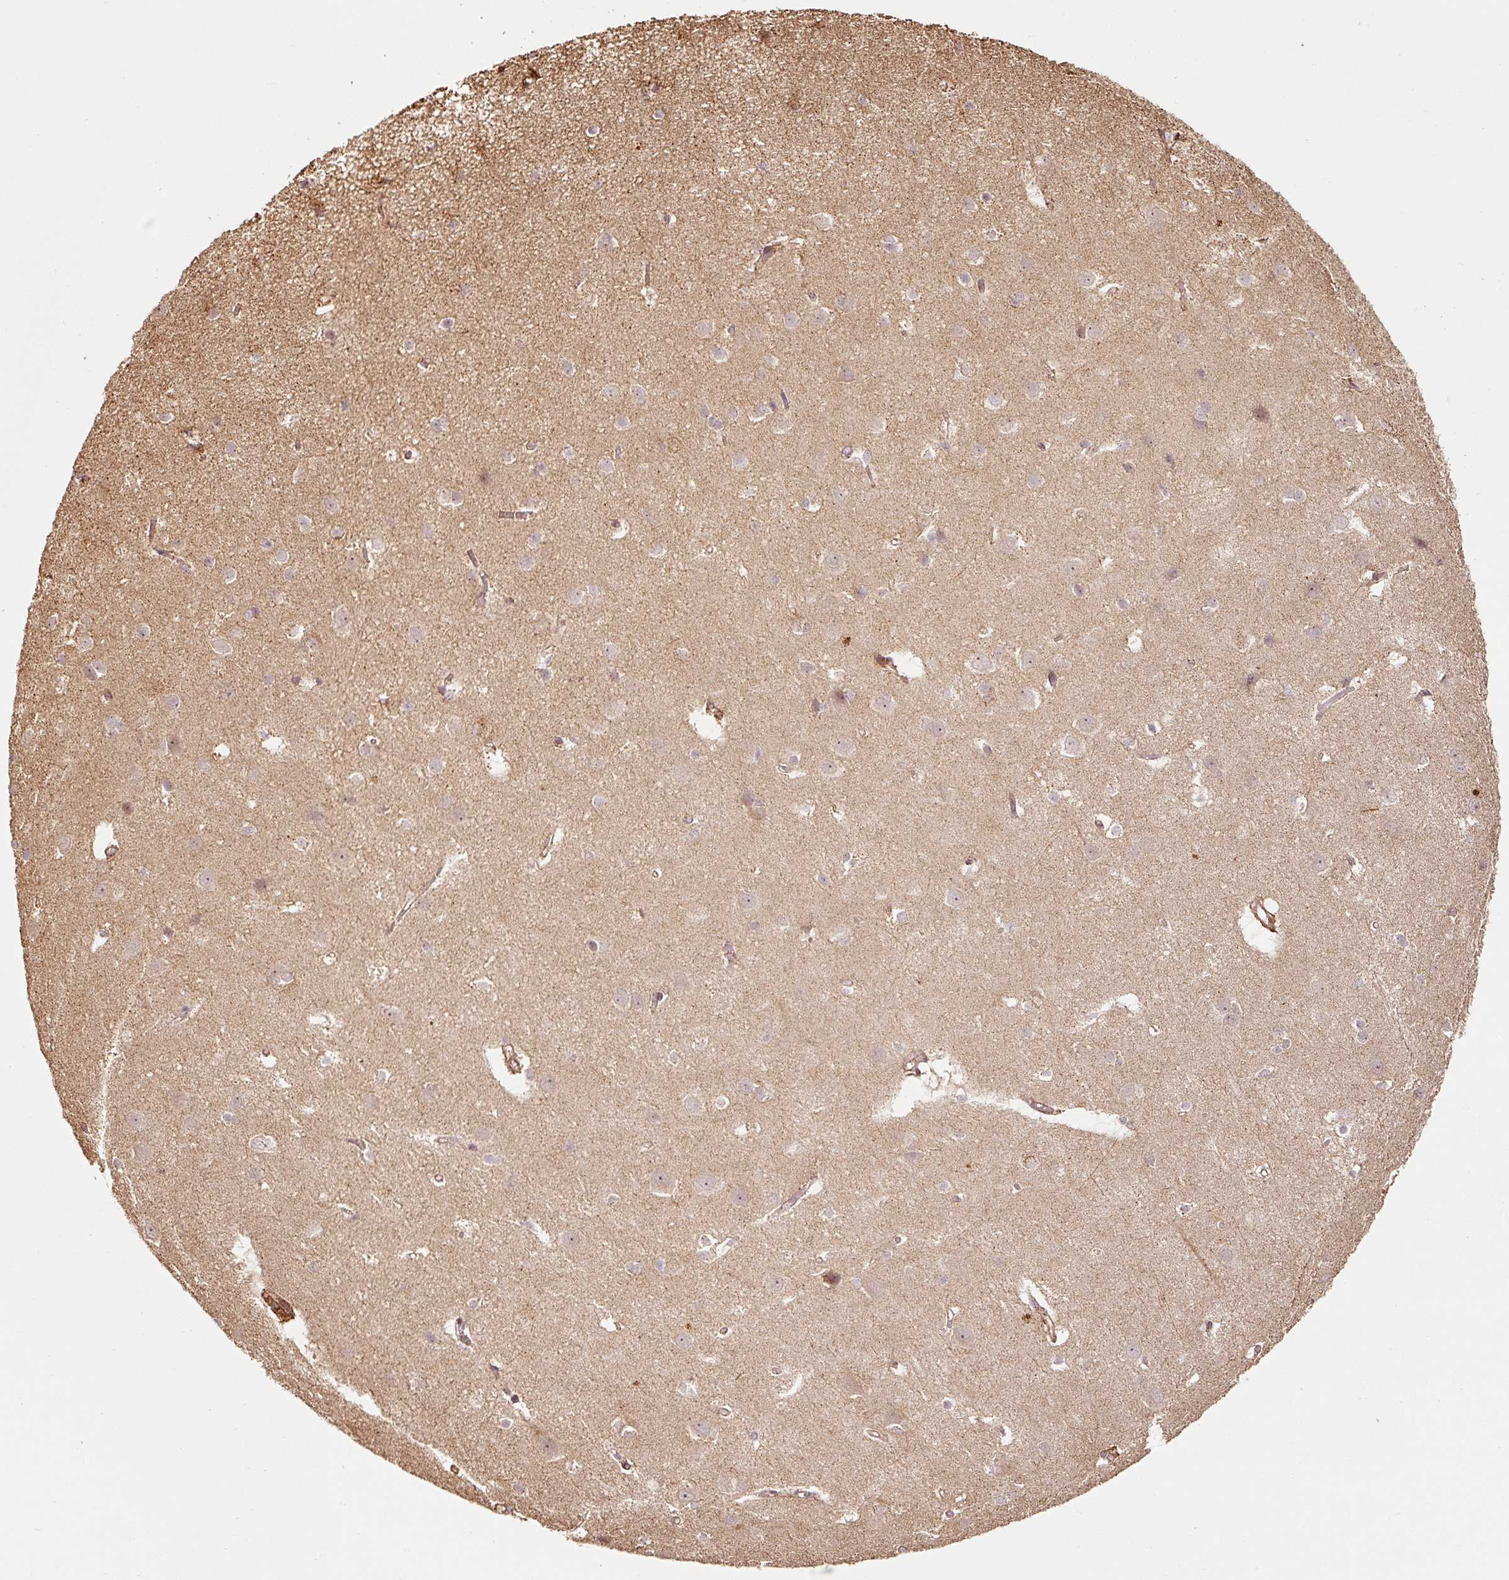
{"staining": {"intensity": "weak", "quantity": ">75%", "location": "cytoplasmic/membranous"}, "tissue": "cerebral cortex", "cell_type": "Endothelial cells", "image_type": "normal", "snomed": [{"axis": "morphology", "description": "Normal tissue, NOS"}, {"axis": "topography", "description": "Cerebral cortex"}], "caption": "Cerebral cortex stained with IHC demonstrates weak cytoplasmic/membranous staining in approximately >75% of endothelial cells. Using DAB (3,3'-diaminobenzidine) (brown) and hematoxylin (blue) stains, captured at high magnification using brightfield microscopy.", "gene": "ETF1", "patient": {"sex": "male", "age": 37}}